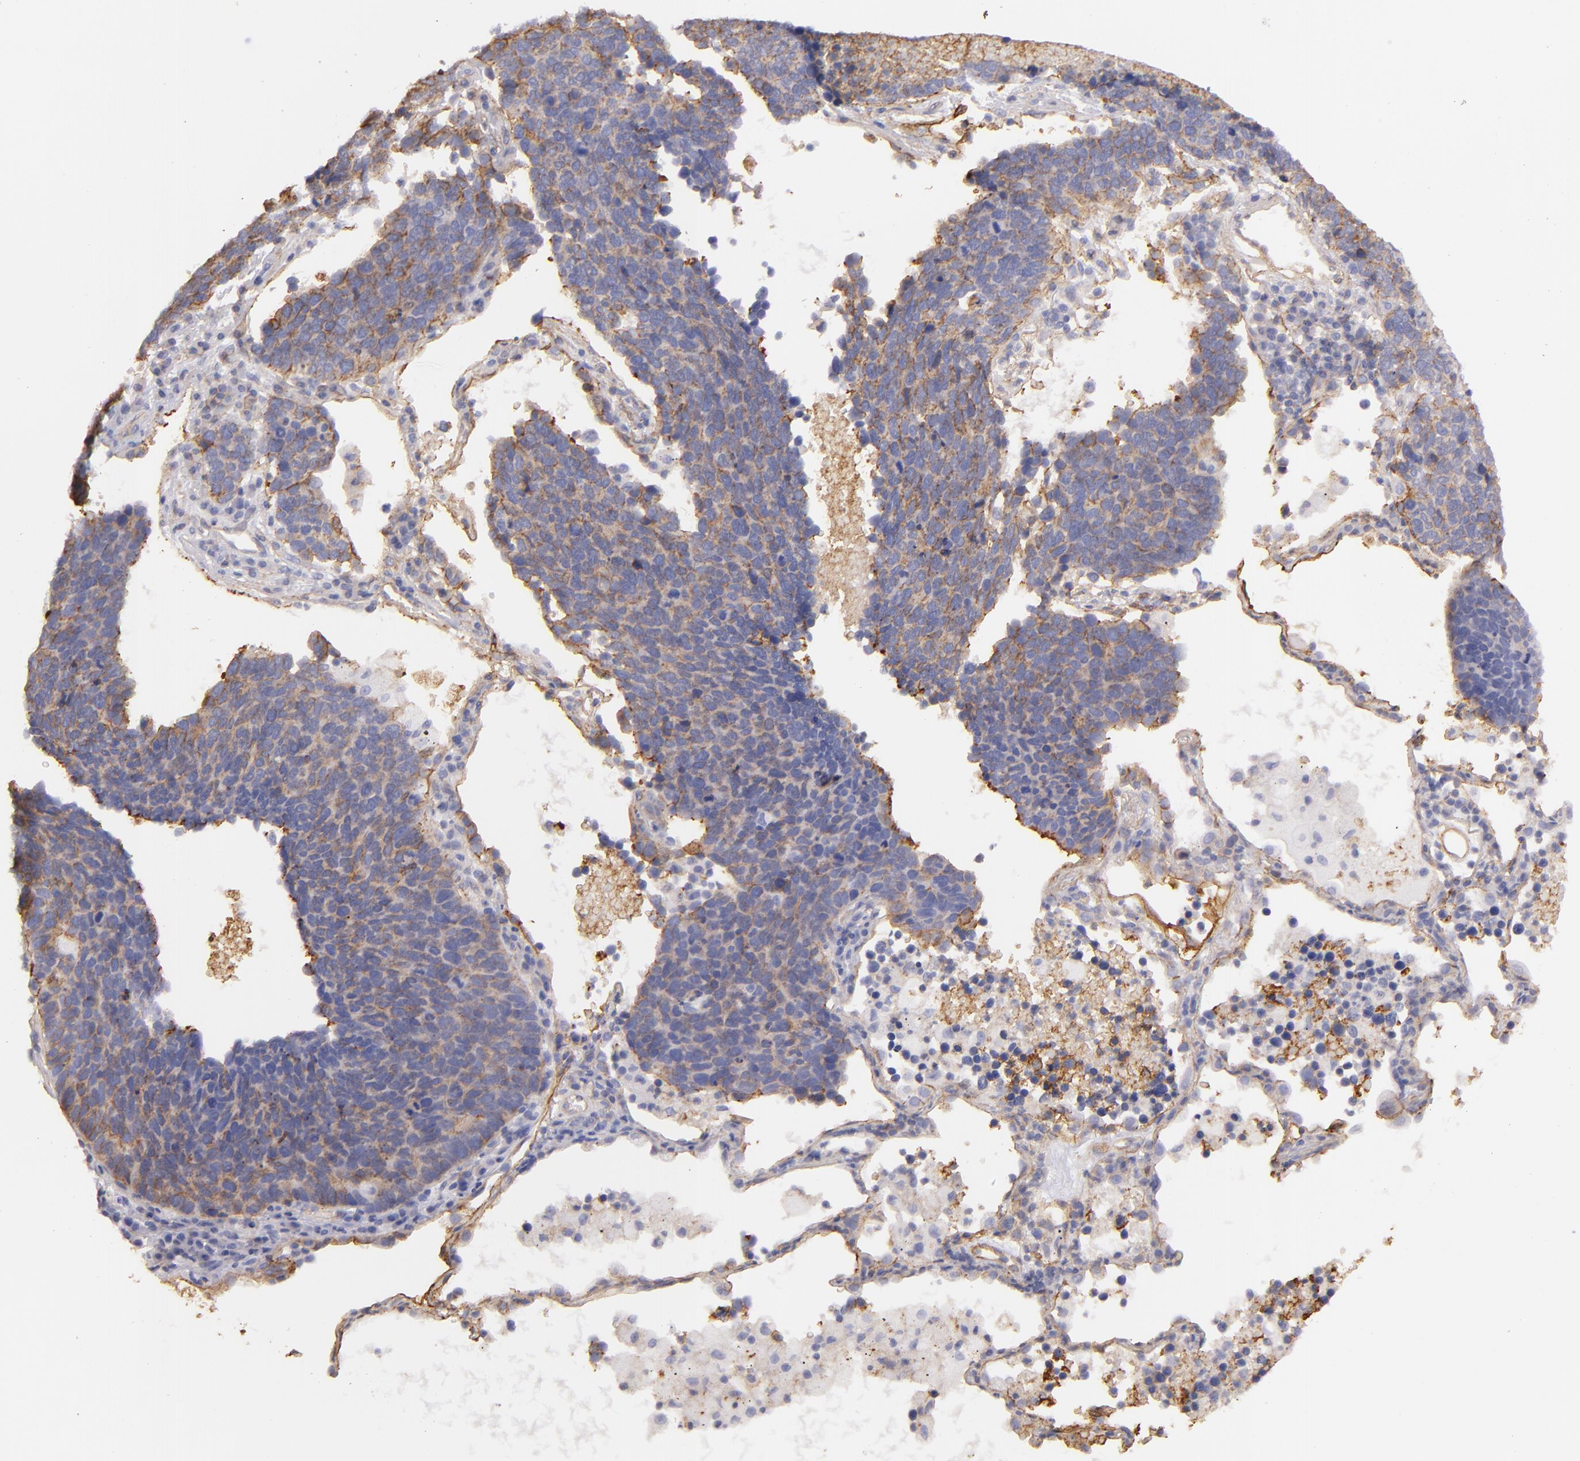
{"staining": {"intensity": "moderate", "quantity": "25%-75%", "location": "cytoplasmic/membranous"}, "tissue": "lung cancer", "cell_type": "Tumor cells", "image_type": "cancer", "snomed": [{"axis": "morphology", "description": "Neoplasm, malignant, NOS"}, {"axis": "topography", "description": "Lung"}], "caption": "A high-resolution histopathology image shows immunohistochemistry staining of malignant neoplasm (lung), which shows moderate cytoplasmic/membranous staining in about 25%-75% of tumor cells. (IHC, brightfield microscopy, high magnification).", "gene": "CD151", "patient": {"sex": "female", "age": 75}}